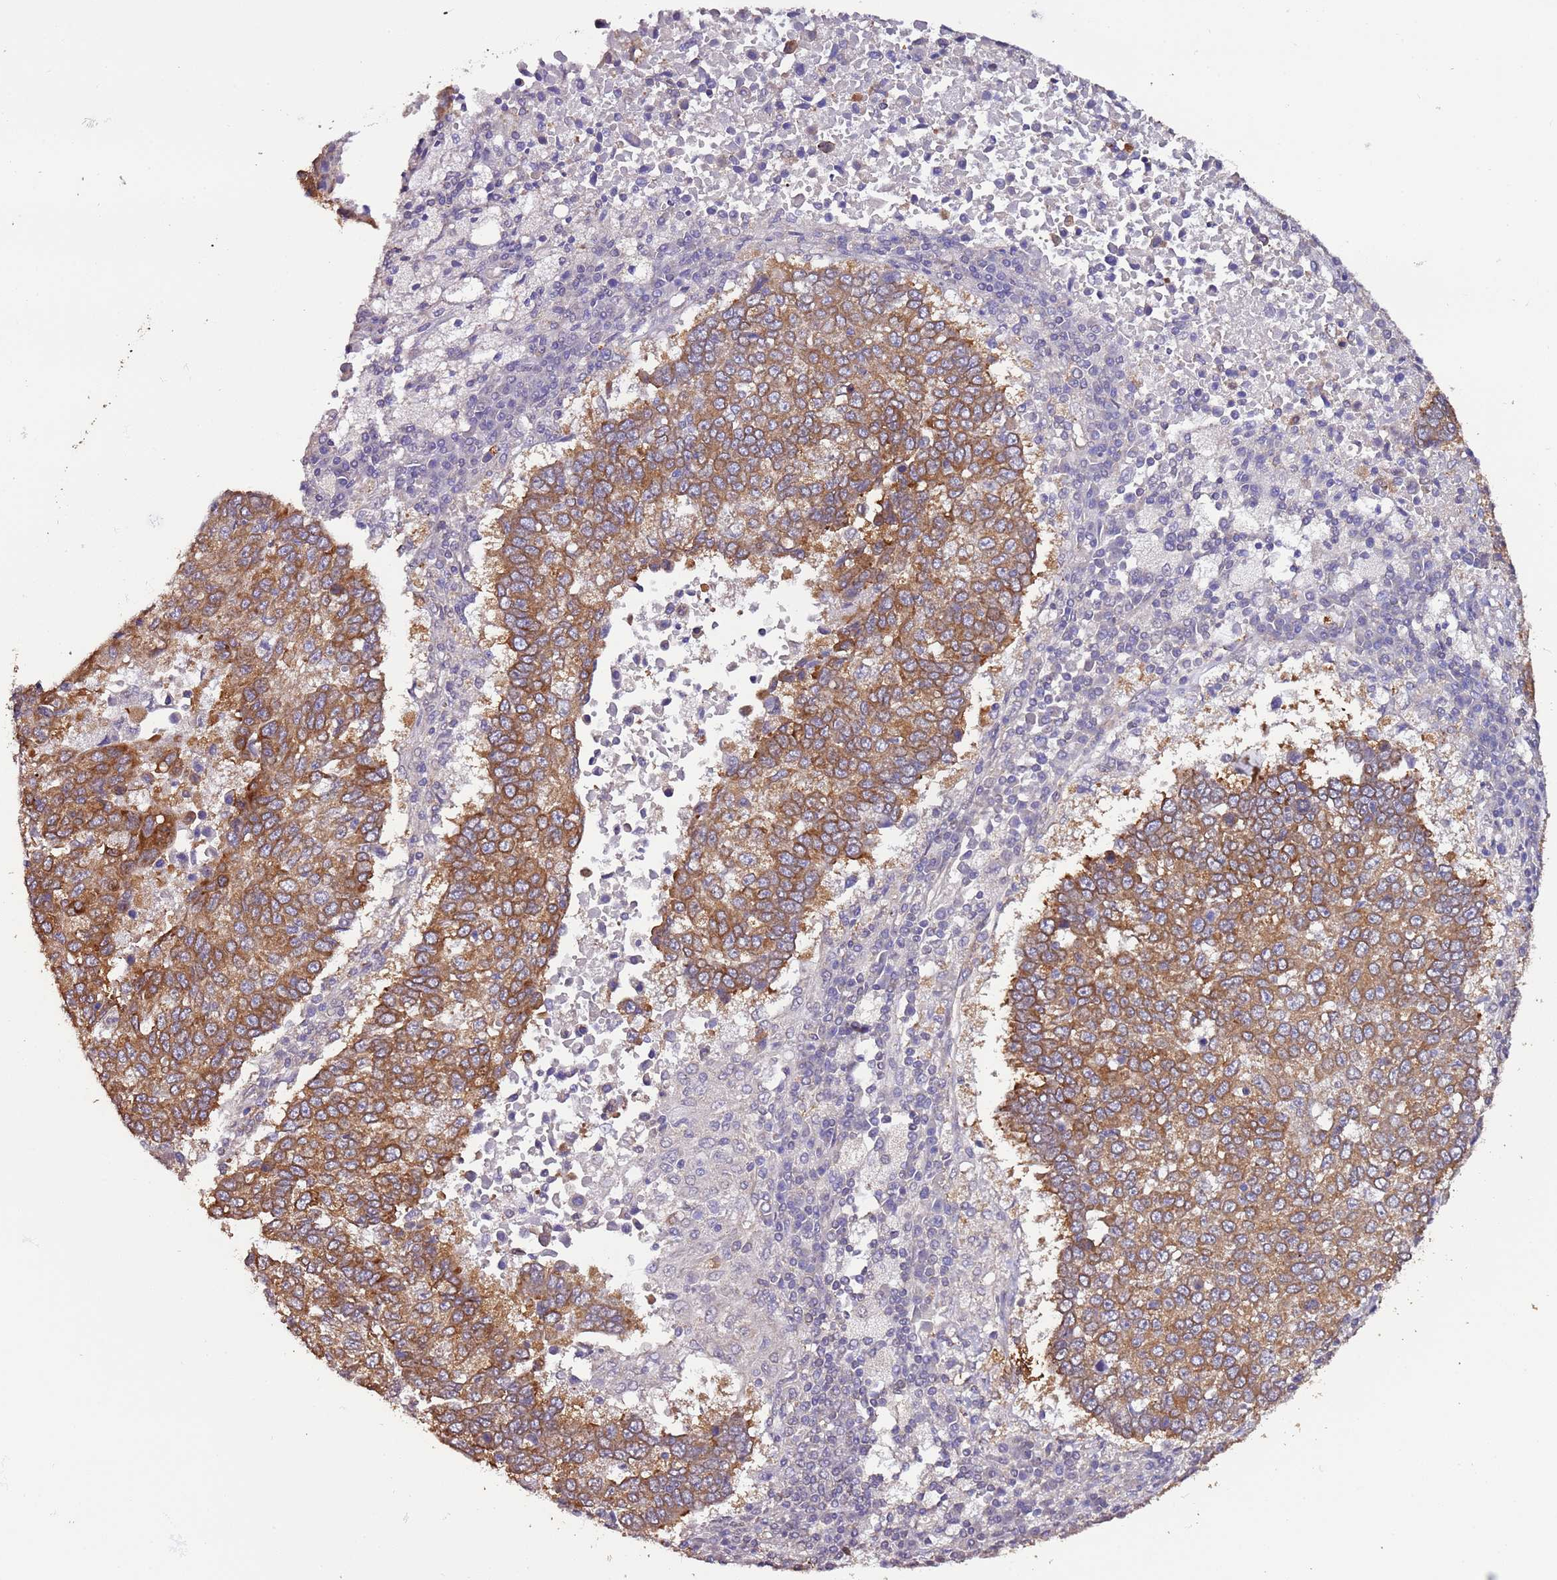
{"staining": {"intensity": "moderate", "quantity": ">75%", "location": "cytoplasmic/membranous"}, "tissue": "lung cancer", "cell_type": "Tumor cells", "image_type": "cancer", "snomed": [{"axis": "morphology", "description": "Squamous cell carcinoma, NOS"}, {"axis": "topography", "description": "Lung"}], "caption": "Lung cancer (squamous cell carcinoma) was stained to show a protein in brown. There is medium levels of moderate cytoplasmic/membranous expression in about >75% of tumor cells. Nuclei are stained in blue.", "gene": "SLC41A3", "patient": {"sex": "male", "age": 73}}